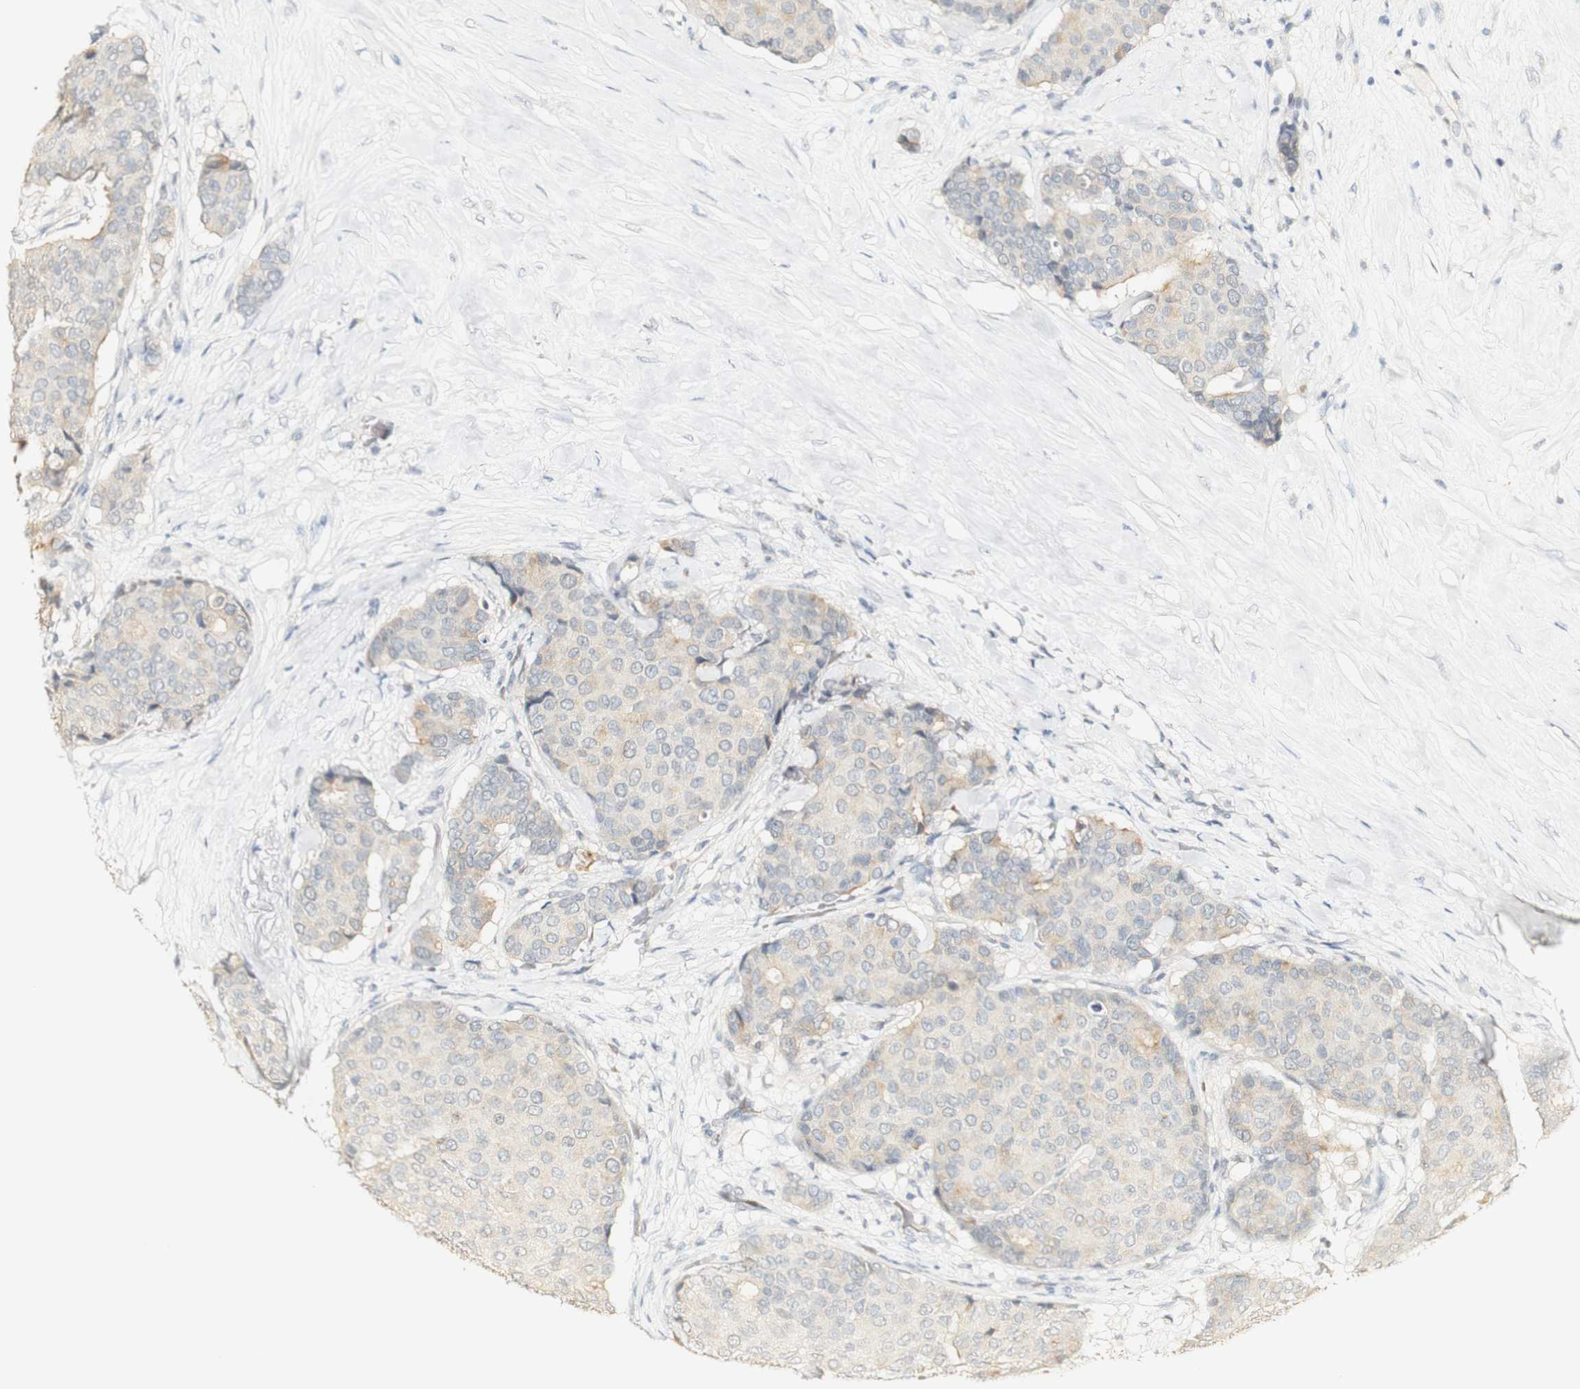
{"staining": {"intensity": "weak", "quantity": "<25%", "location": "cytoplasmic/membranous"}, "tissue": "breast cancer", "cell_type": "Tumor cells", "image_type": "cancer", "snomed": [{"axis": "morphology", "description": "Duct carcinoma"}, {"axis": "topography", "description": "Breast"}], "caption": "A high-resolution histopathology image shows IHC staining of breast cancer (intraductal carcinoma), which shows no significant staining in tumor cells.", "gene": "SYT7", "patient": {"sex": "female", "age": 75}}